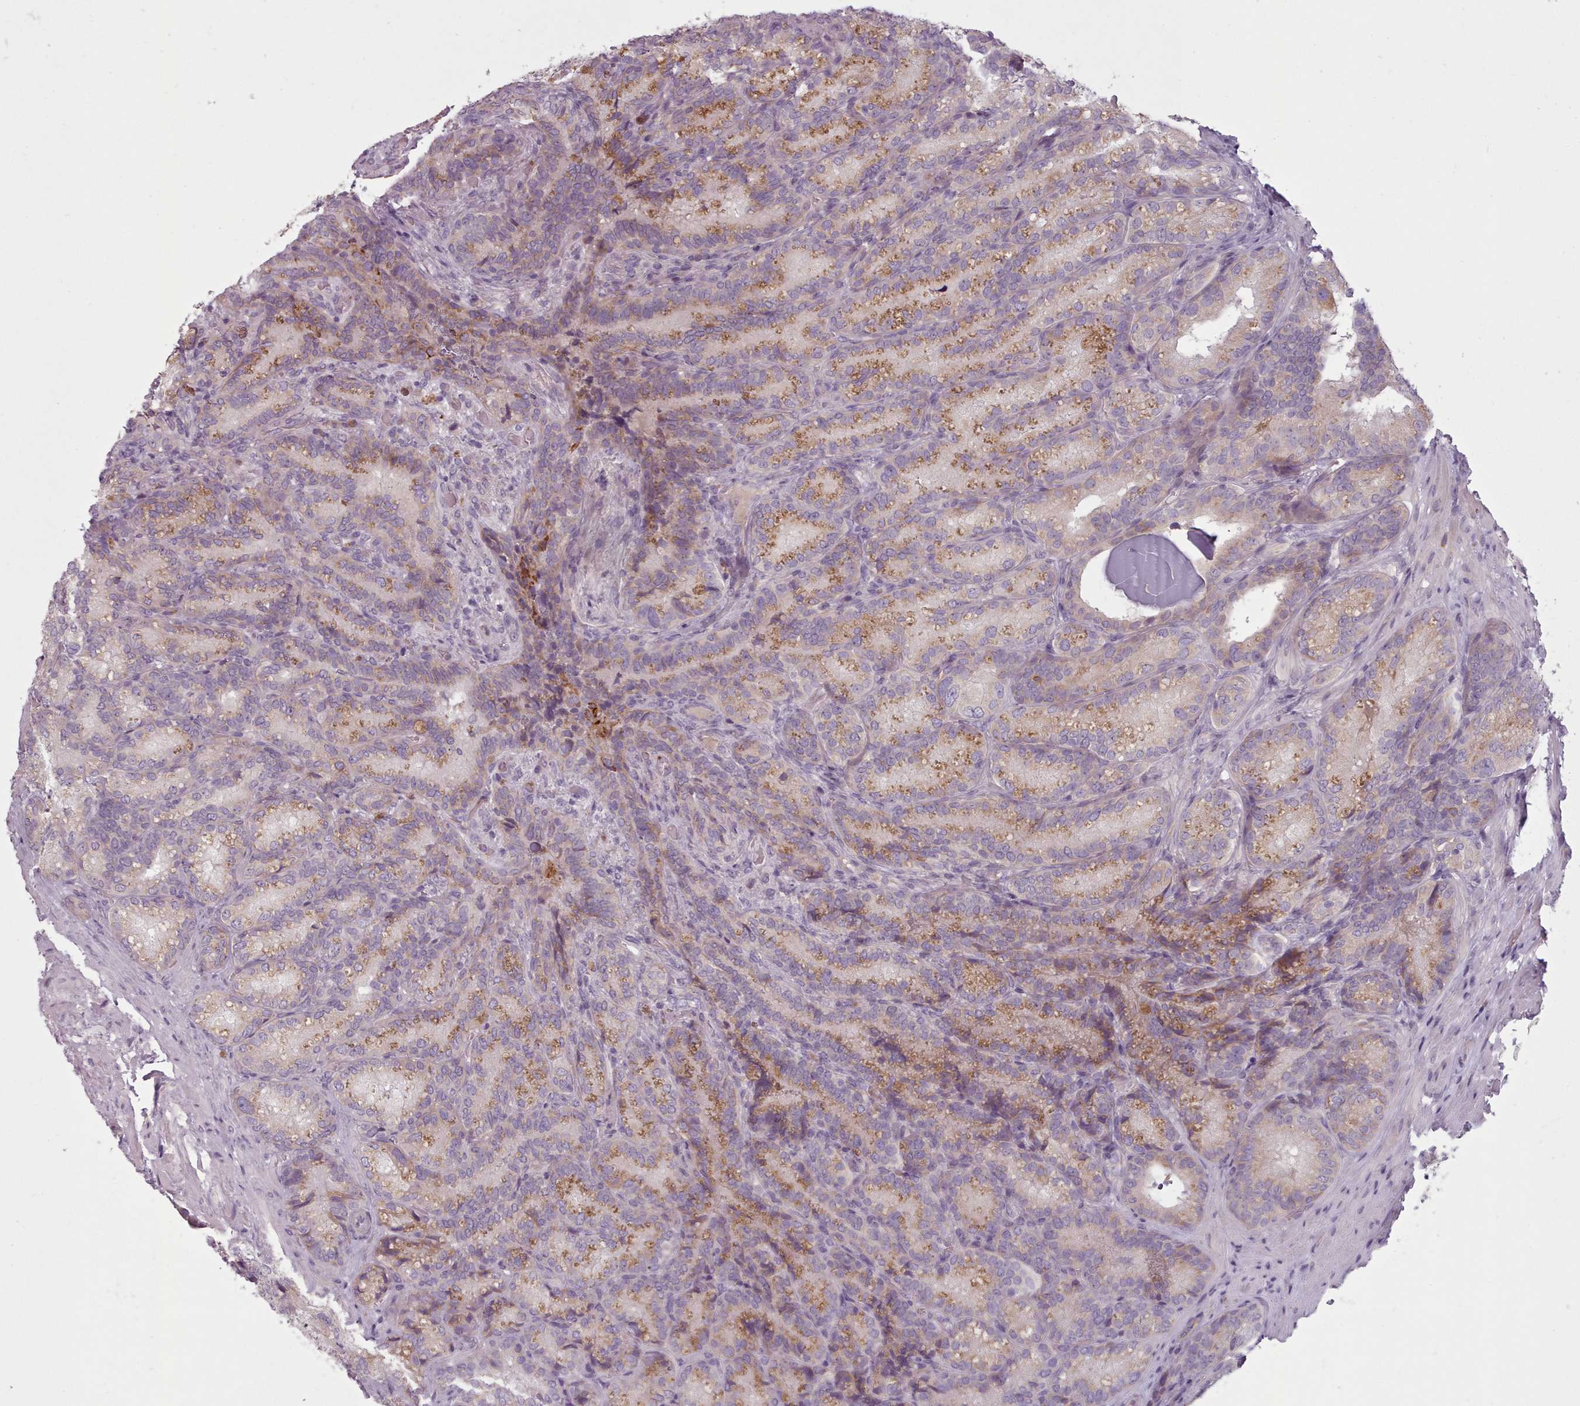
{"staining": {"intensity": "moderate", "quantity": ">75%", "location": "cytoplasmic/membranous"}, "tissue": "seminal vesicle", "cell_type": "Glandular cells", "image_type": "normal", "snomed": [{"axis": "morphology", "description": "Normal tissue, NOS"}, {"axis": "topography", "description": "Seminal veicle"}], "caption": "Brown immunohistochemical staining in normal seminal vesicle shows moderate cytoplasmic/membranous staining in approximately >75% of glandular cells.", "gene": "LAPTM5", "patient": {"sex": "male", "age": 58}}